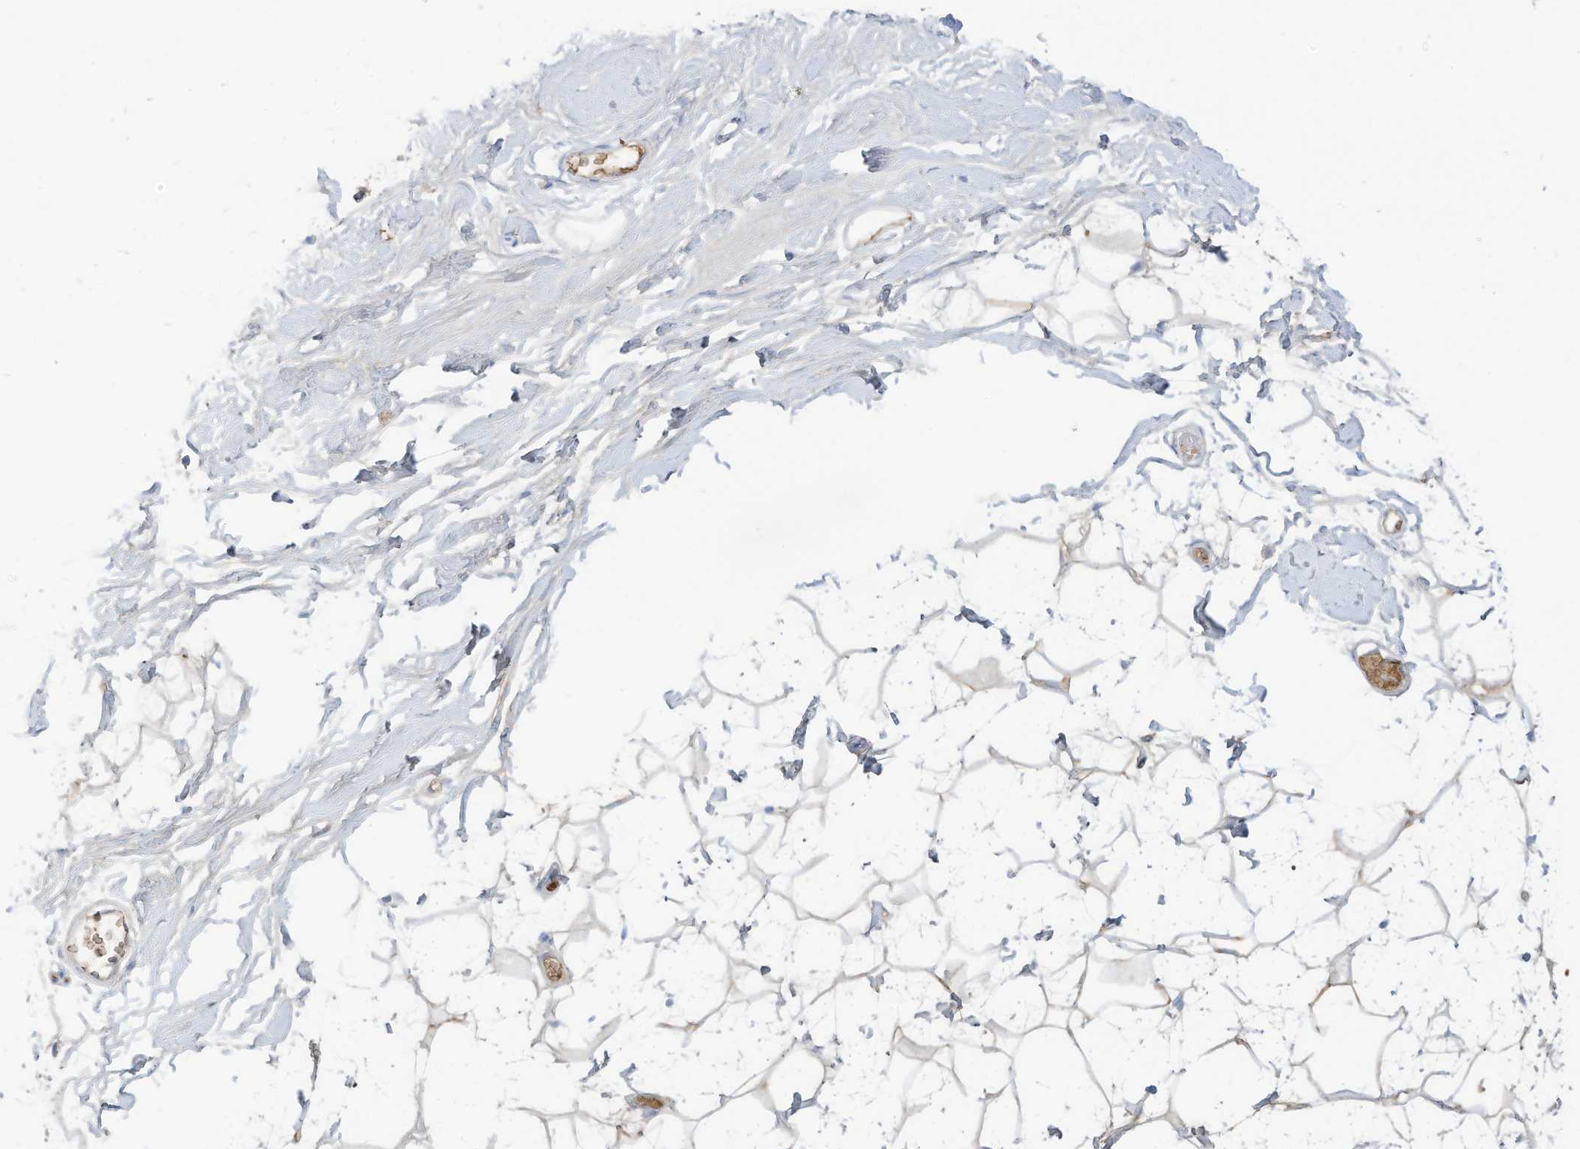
{"staining": {"intensity": "negative", "quantity": "none", "location": "none"}, "tissue": "breast", "cell_type": "Adipocytes", "image_type": "normal", "snomed": [{"axis": "morphology", "description": "Normal tissue, NOS"}, {"axis": "topography", "description": "Breast"}], "caption": "An immunohistochemistry (IHC) histopathology image of benign breast is shown. There is no staining in adipocytes of breast.", "gene": "HSD17B13", "patient": {"sex": "female", "age": 26}}